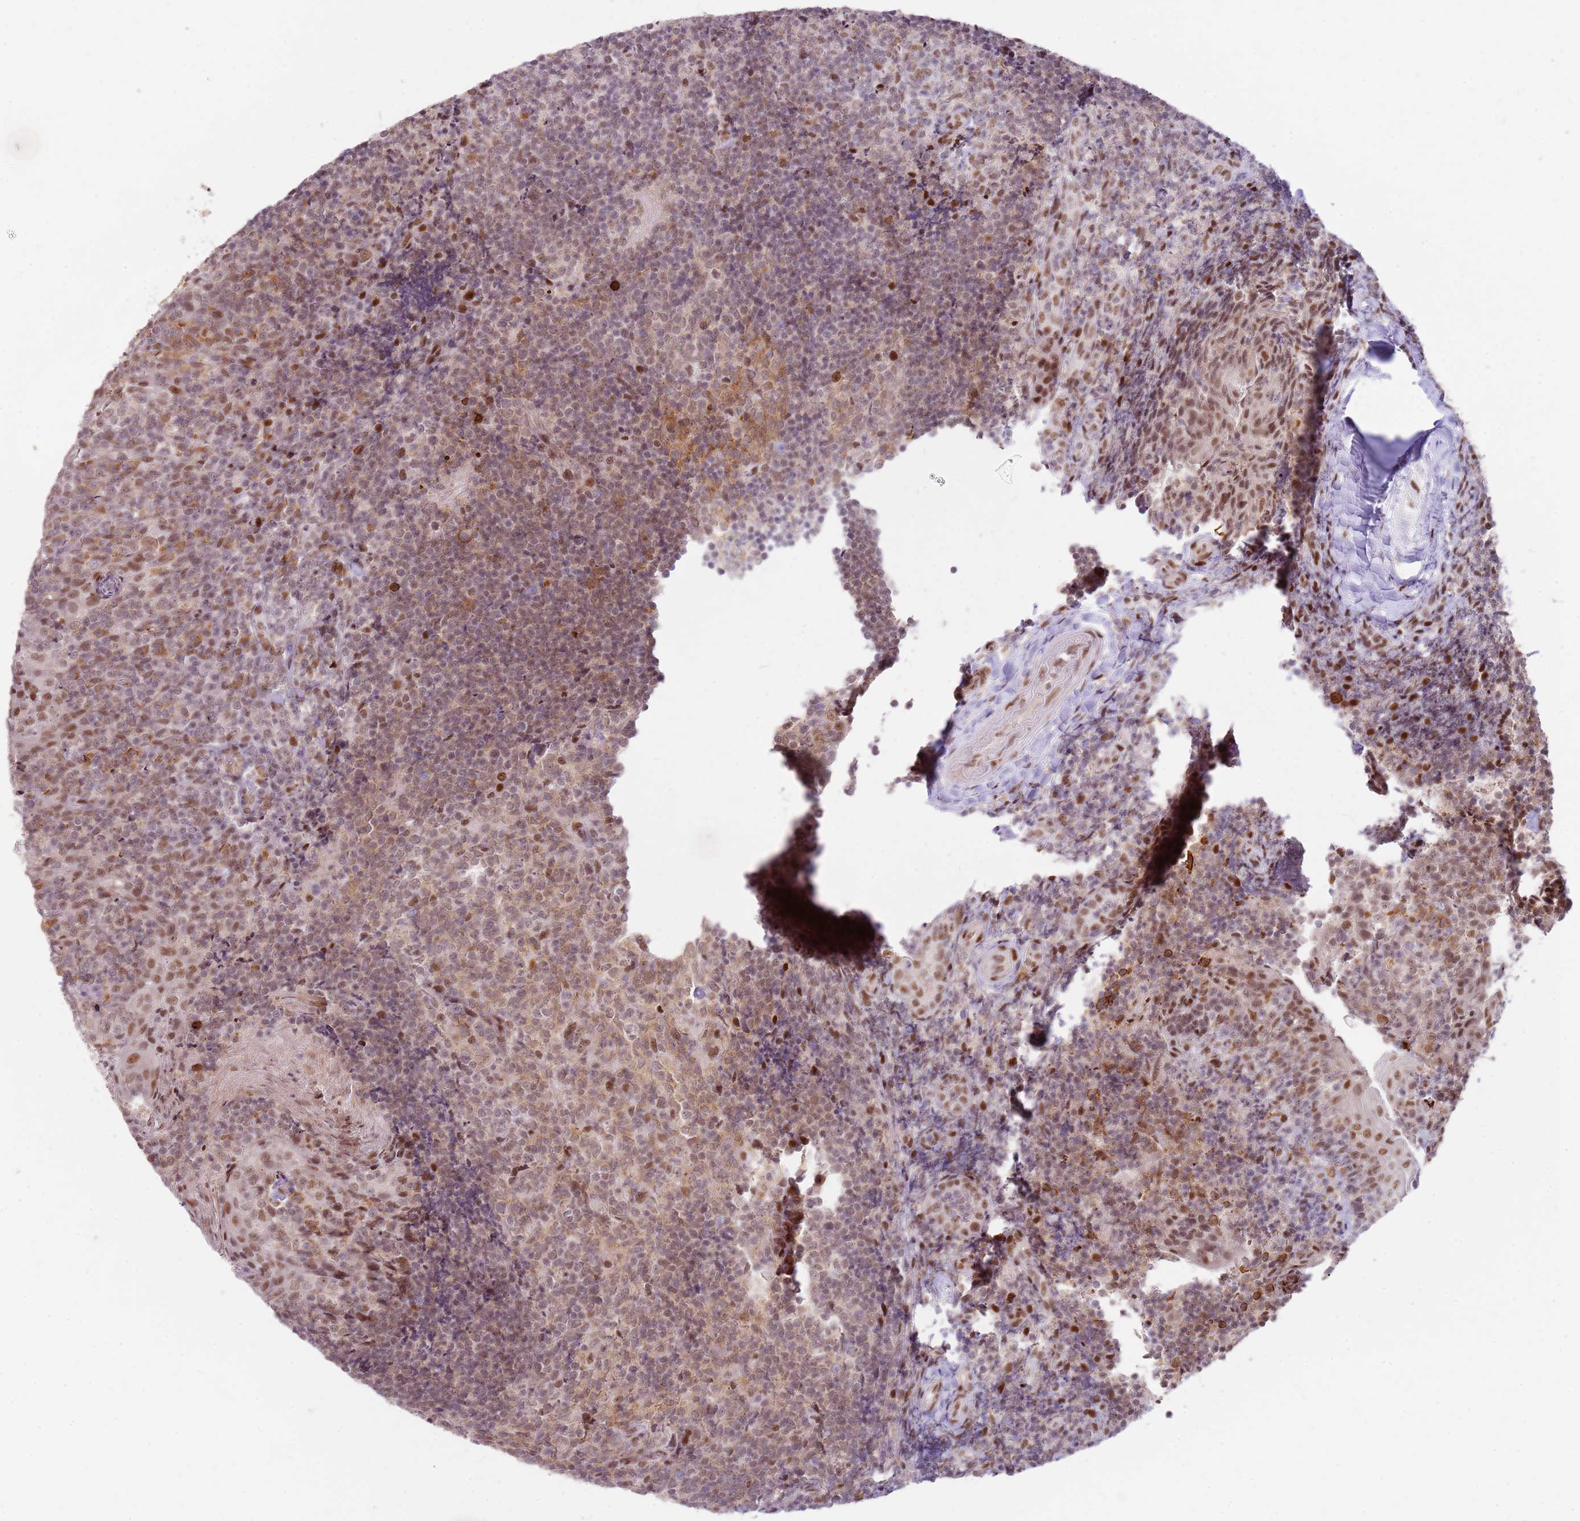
{"staining": {"intensity": "moderate", "quantity": "<25%", "location": "nuclear"}, "tissue": "tonsil", "cell_type": "Germinal center cells", "image_type": "normal", "snomed": [{"axis": "morphology", "description": "Normal tissue, NOS"}, {"axis": "topography", "description": "Tonsil"}], "caption": "A histopathology image of human tonsil stained for a protein shows moderate nuclear brown staining in germinal center cells. (brown staining indicates protein expression, while blue staining denotes nuclei).", "gene": "PHC2", "patient": {"sex": "female", "age": 10}}